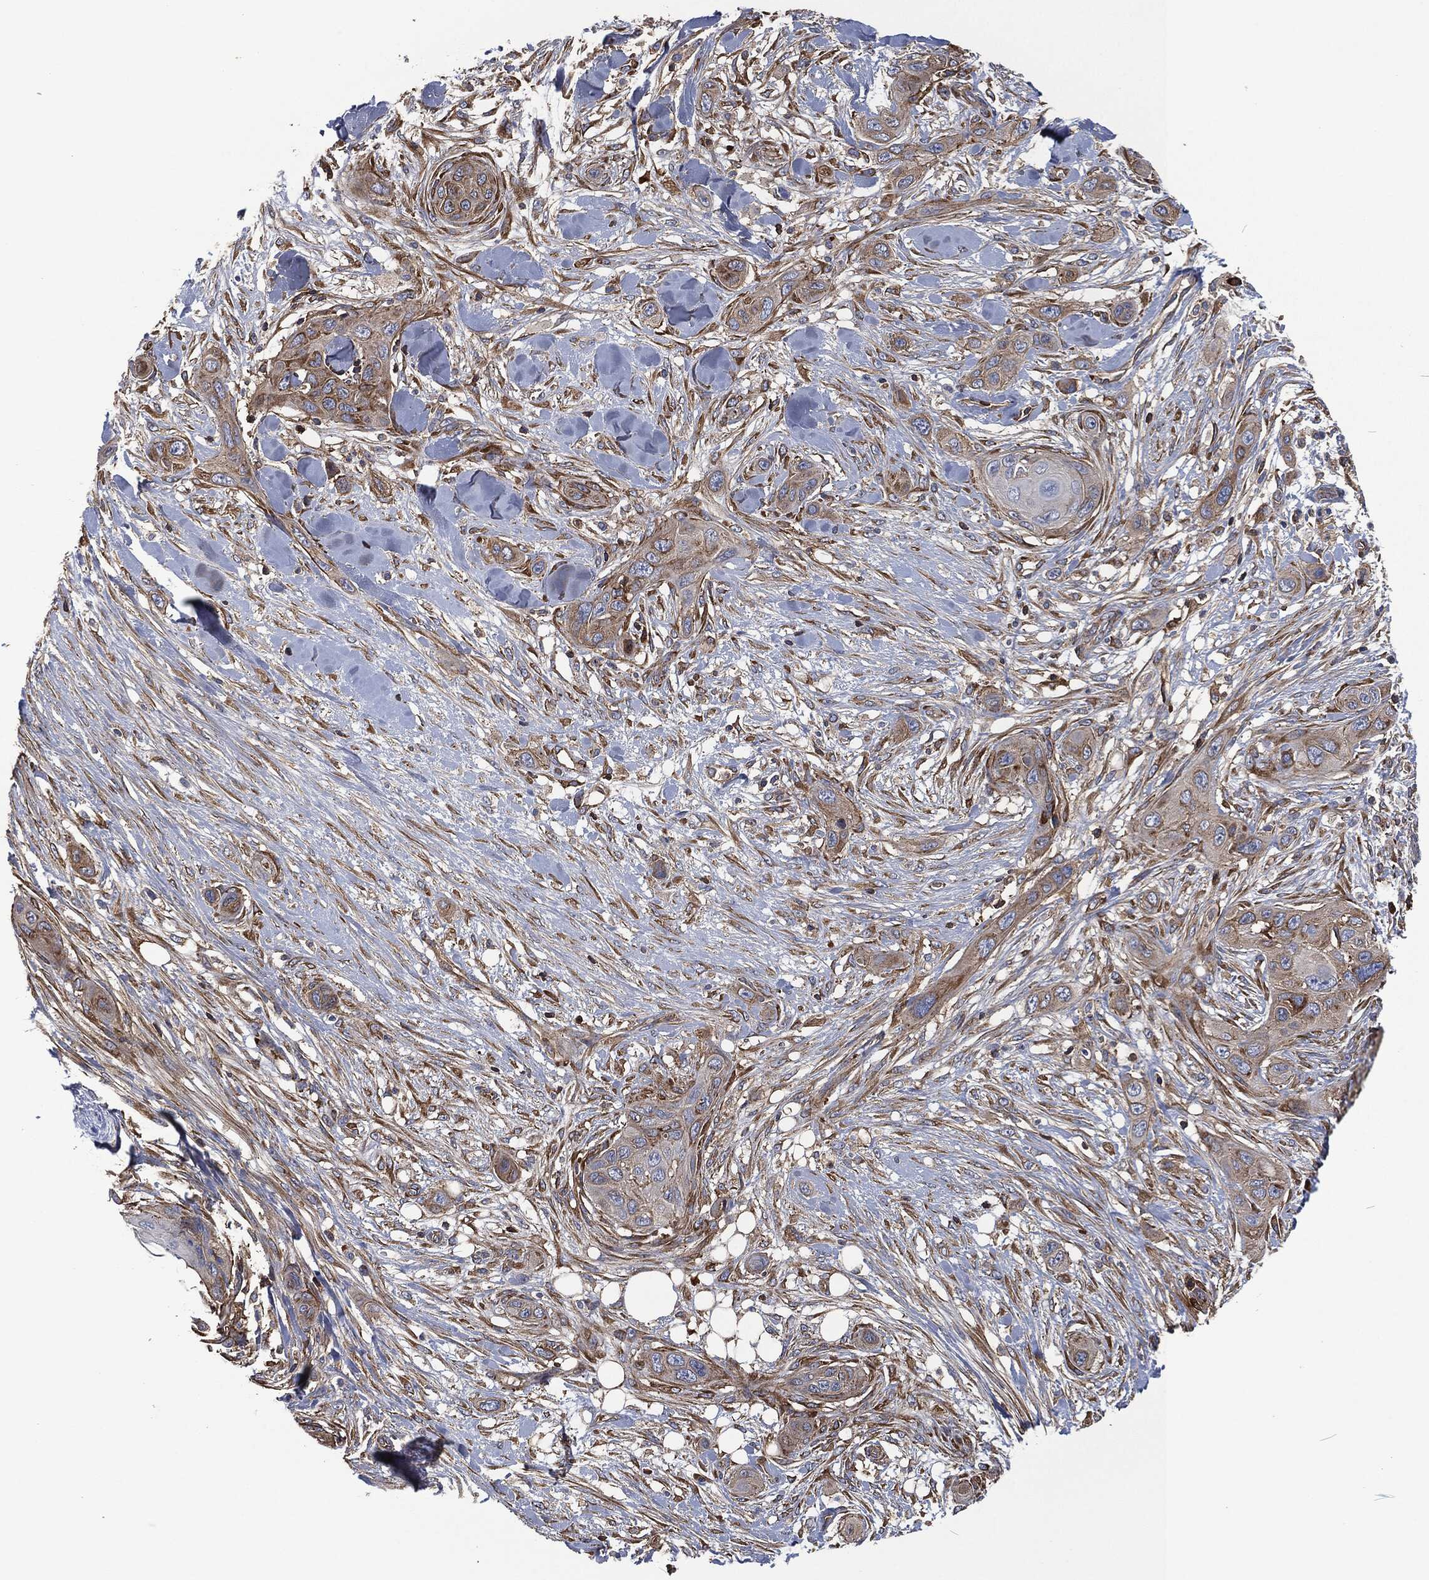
{"staining": {"intensity": "strong", "quantity": "<25%", "location": "cytoplasmic/membranous"}, "tissue": "skin cancer", "cell_type": "Tumor cells", "image_type": "cancer", "snomed": [{"axis": "morphology", "description": "Squamous cell carcinoma, NOS"}, {"axis": "topography", "description": "Skin"}], "caption": "Immunohistochemistry of human skin cancer shows medium levels of strong cytoplasmic/membranous expression in approximately <25% of tumor cells. Immunohistochemistry stains the protein in brown and the nuclei are stained blue.", "gene": "LGALS9", "patient": {"sex": "male", "age": 78}}